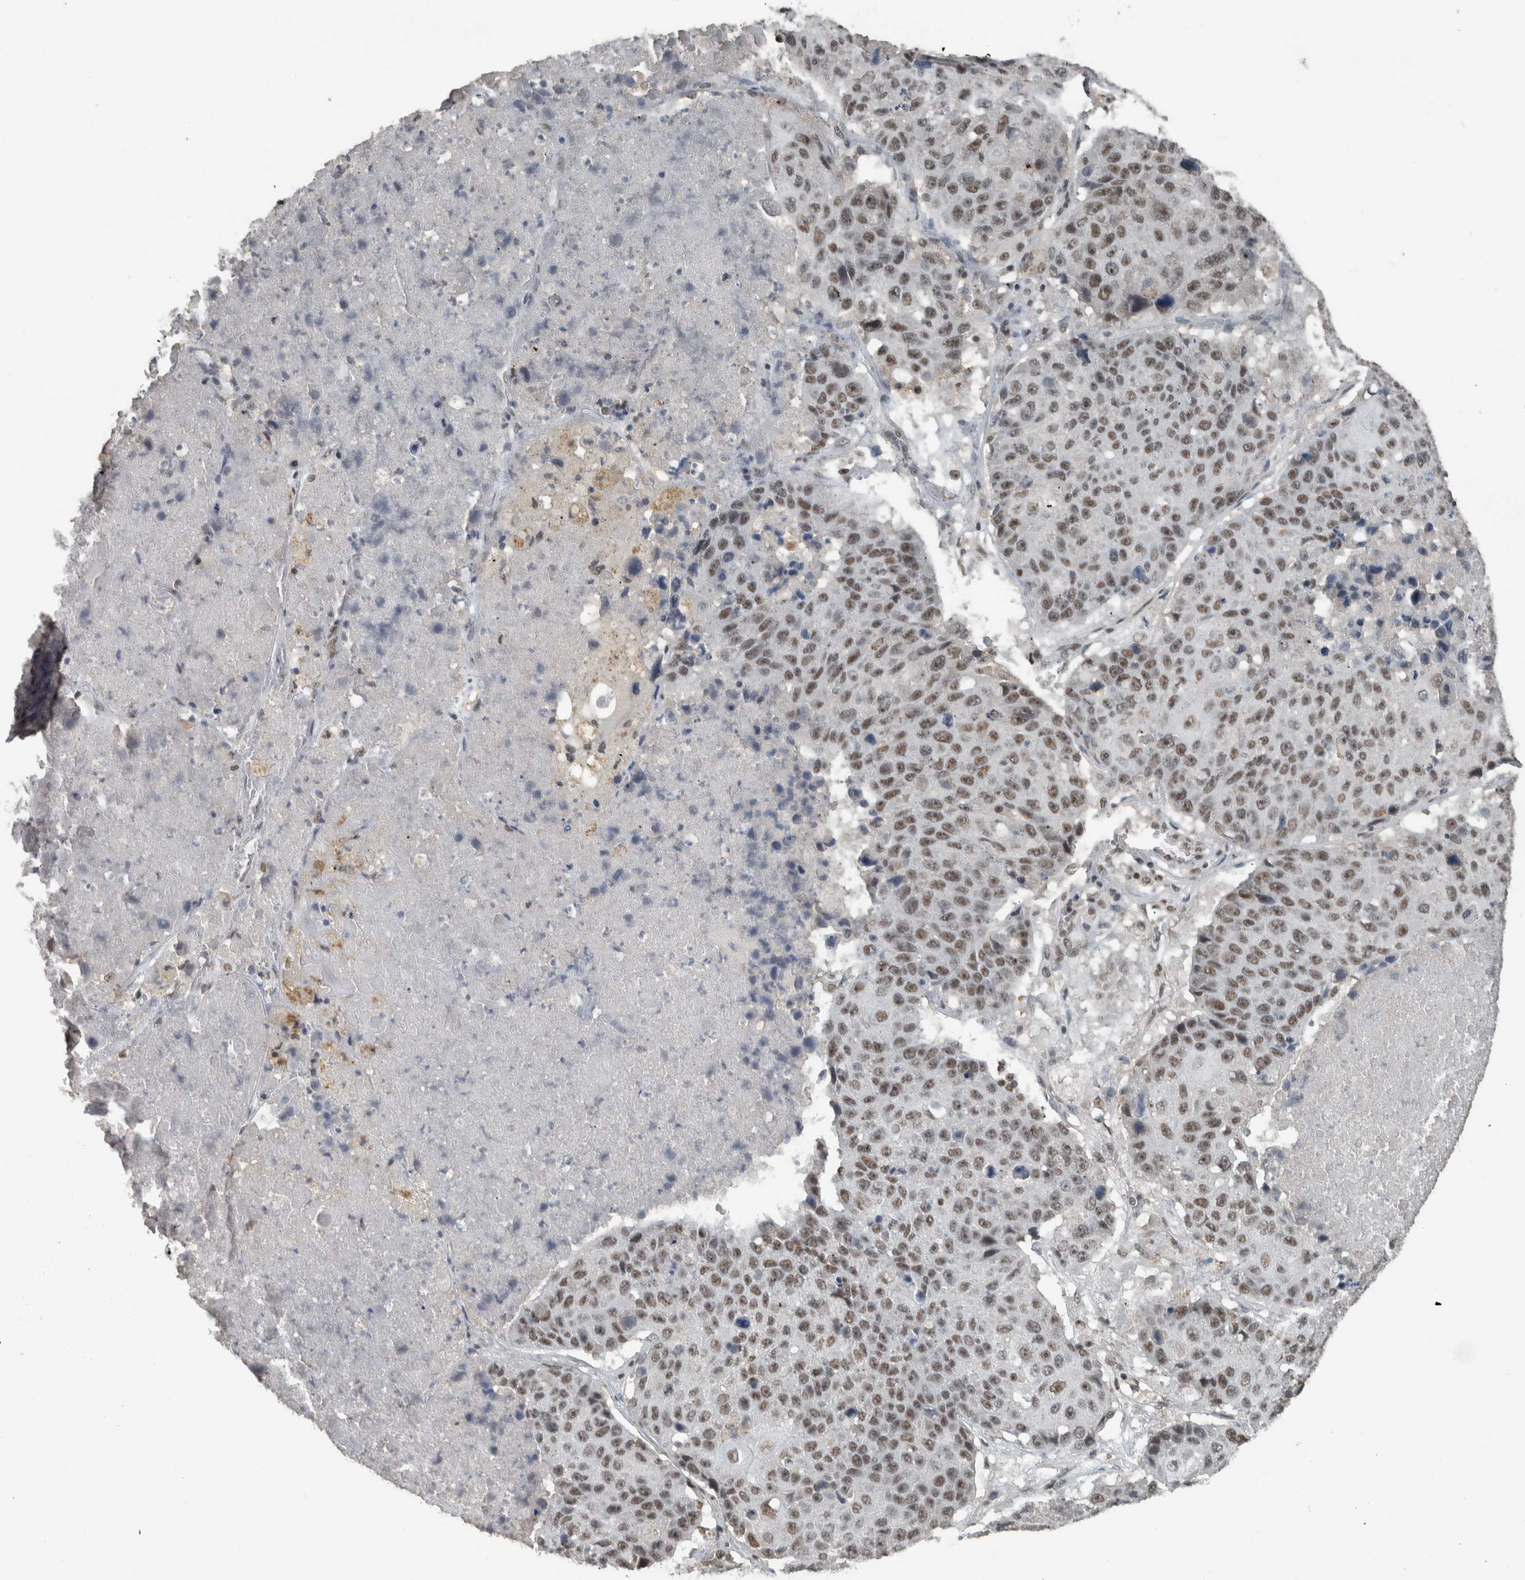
{"staining": {"intensity": "moderate", "quantity": ">75%", "location": "nuclear"}, "tissue": "lung cancer", "cell_type": "Tumor cells", "image_type": "cancer", "snomed": [{"axis": "morphology", "description": "Squamous cell carcinoma, NOS"}, {"axis": "topography", "description": "Lung"}], "caption": "Brown immunohistochemical staining in human squamous cell carcinoma (lung) reveals moderate nuclear positivity in about >75% of tumor cells. (DAB (3,3'-diaminobenzidine) IHC, brown staining for protein, blue staining for nuclei).", "gene": "ZNF24", "patient": {"sex": "male", "age": 61}}